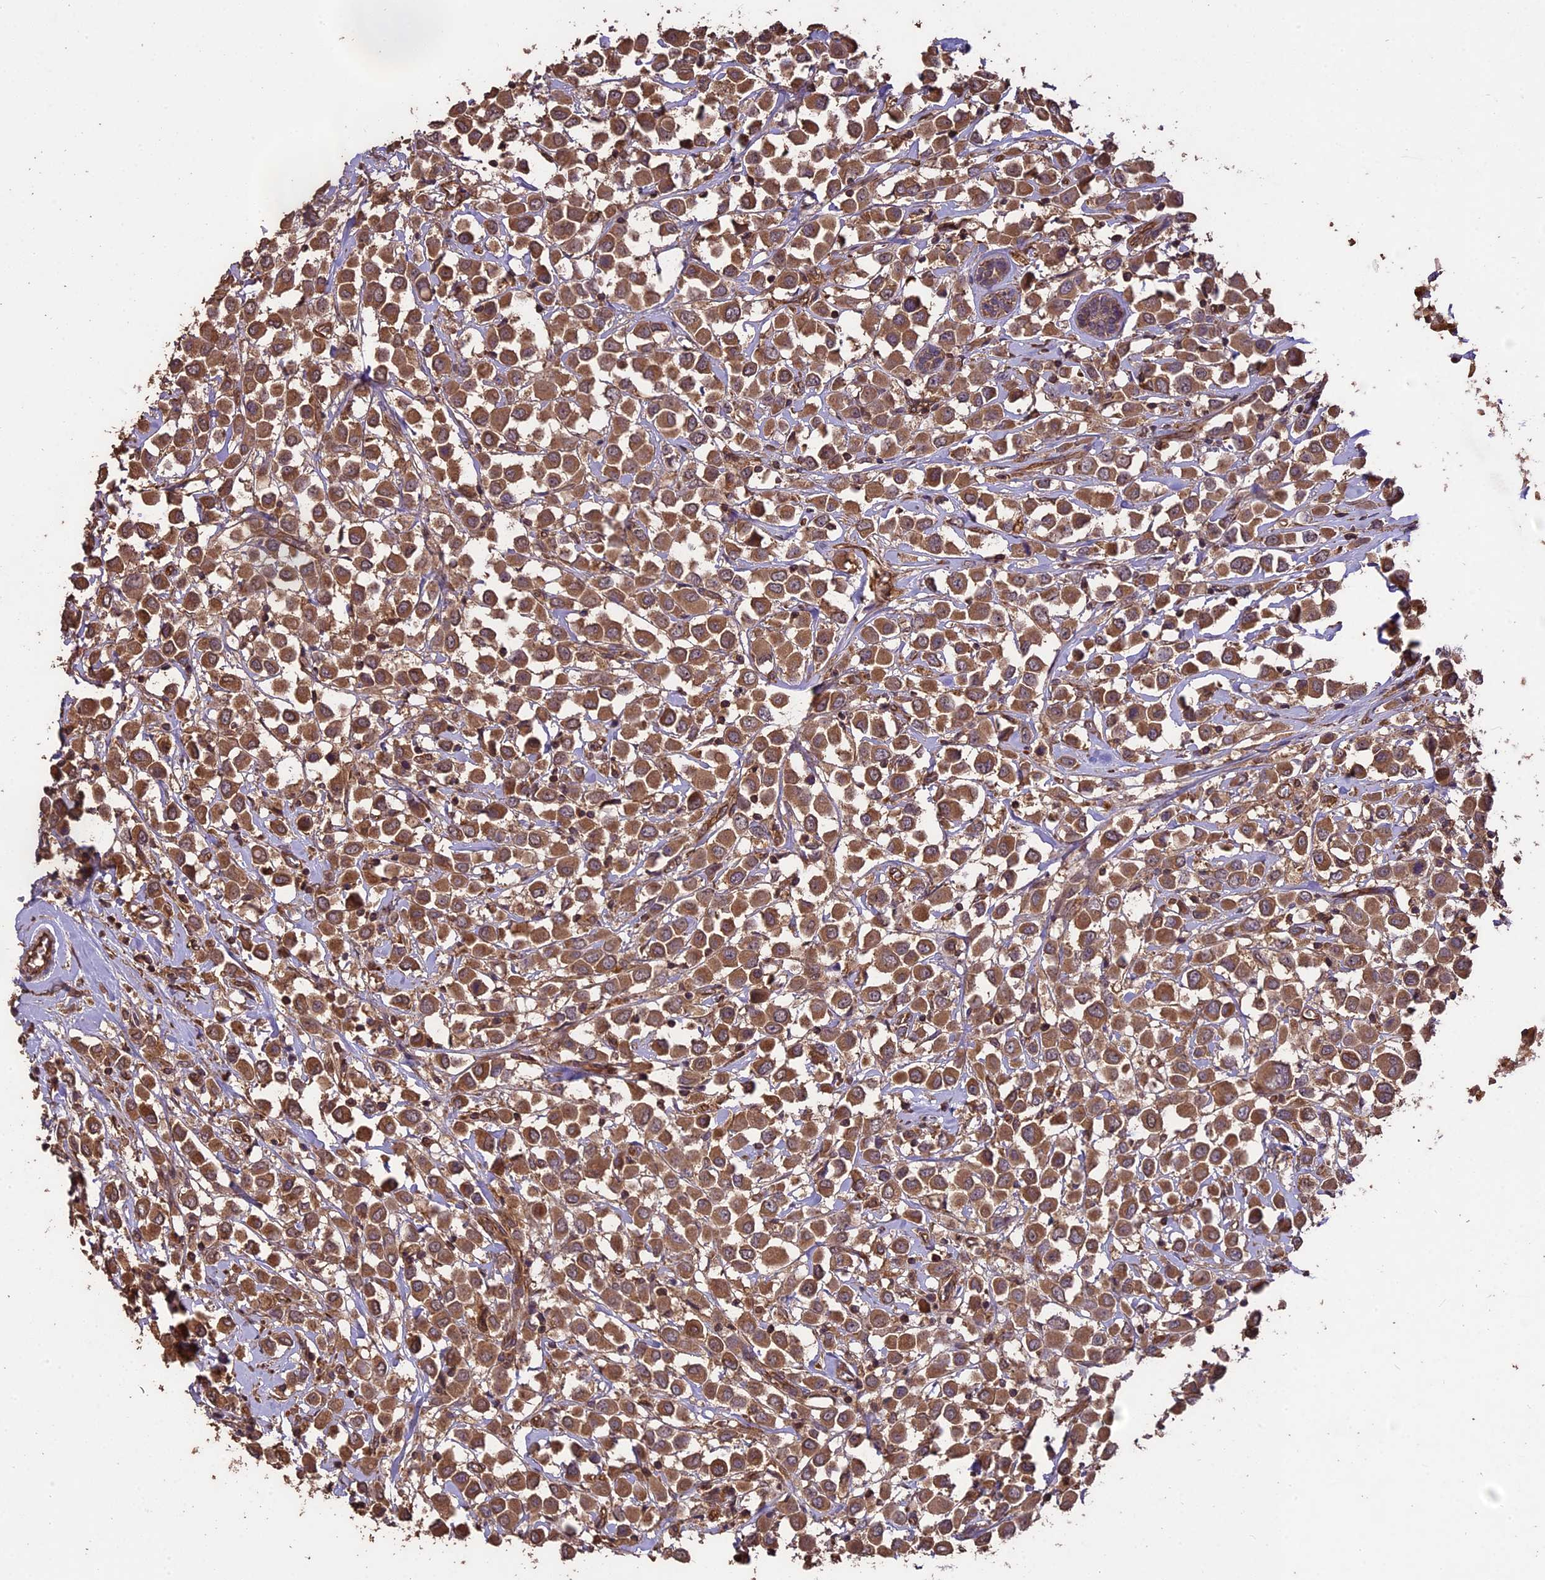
{"staining": {"intensity": "moderate", "quantity": ">75%", "location": "cytoplasmic/membranous"}, "tissue": "breast cancer", "cell_type": "Tumor cells", "image_type": "cancer", "snomed": [{"axis": "morphology", "description": "Duct carcinoma"}, {"axis": "topography", "description": "Breast"}], "caption": "Protein staining by IHC shows moderate cytoplasmic/membranous staining in approximately >75% of tumor cells in invasive ductal carcinoma (breast). Ihc stains the protein in brown and the nuclei are stained blue.", "gene": "TTLL10", "patient": {"sex": "female", "age": 61}}